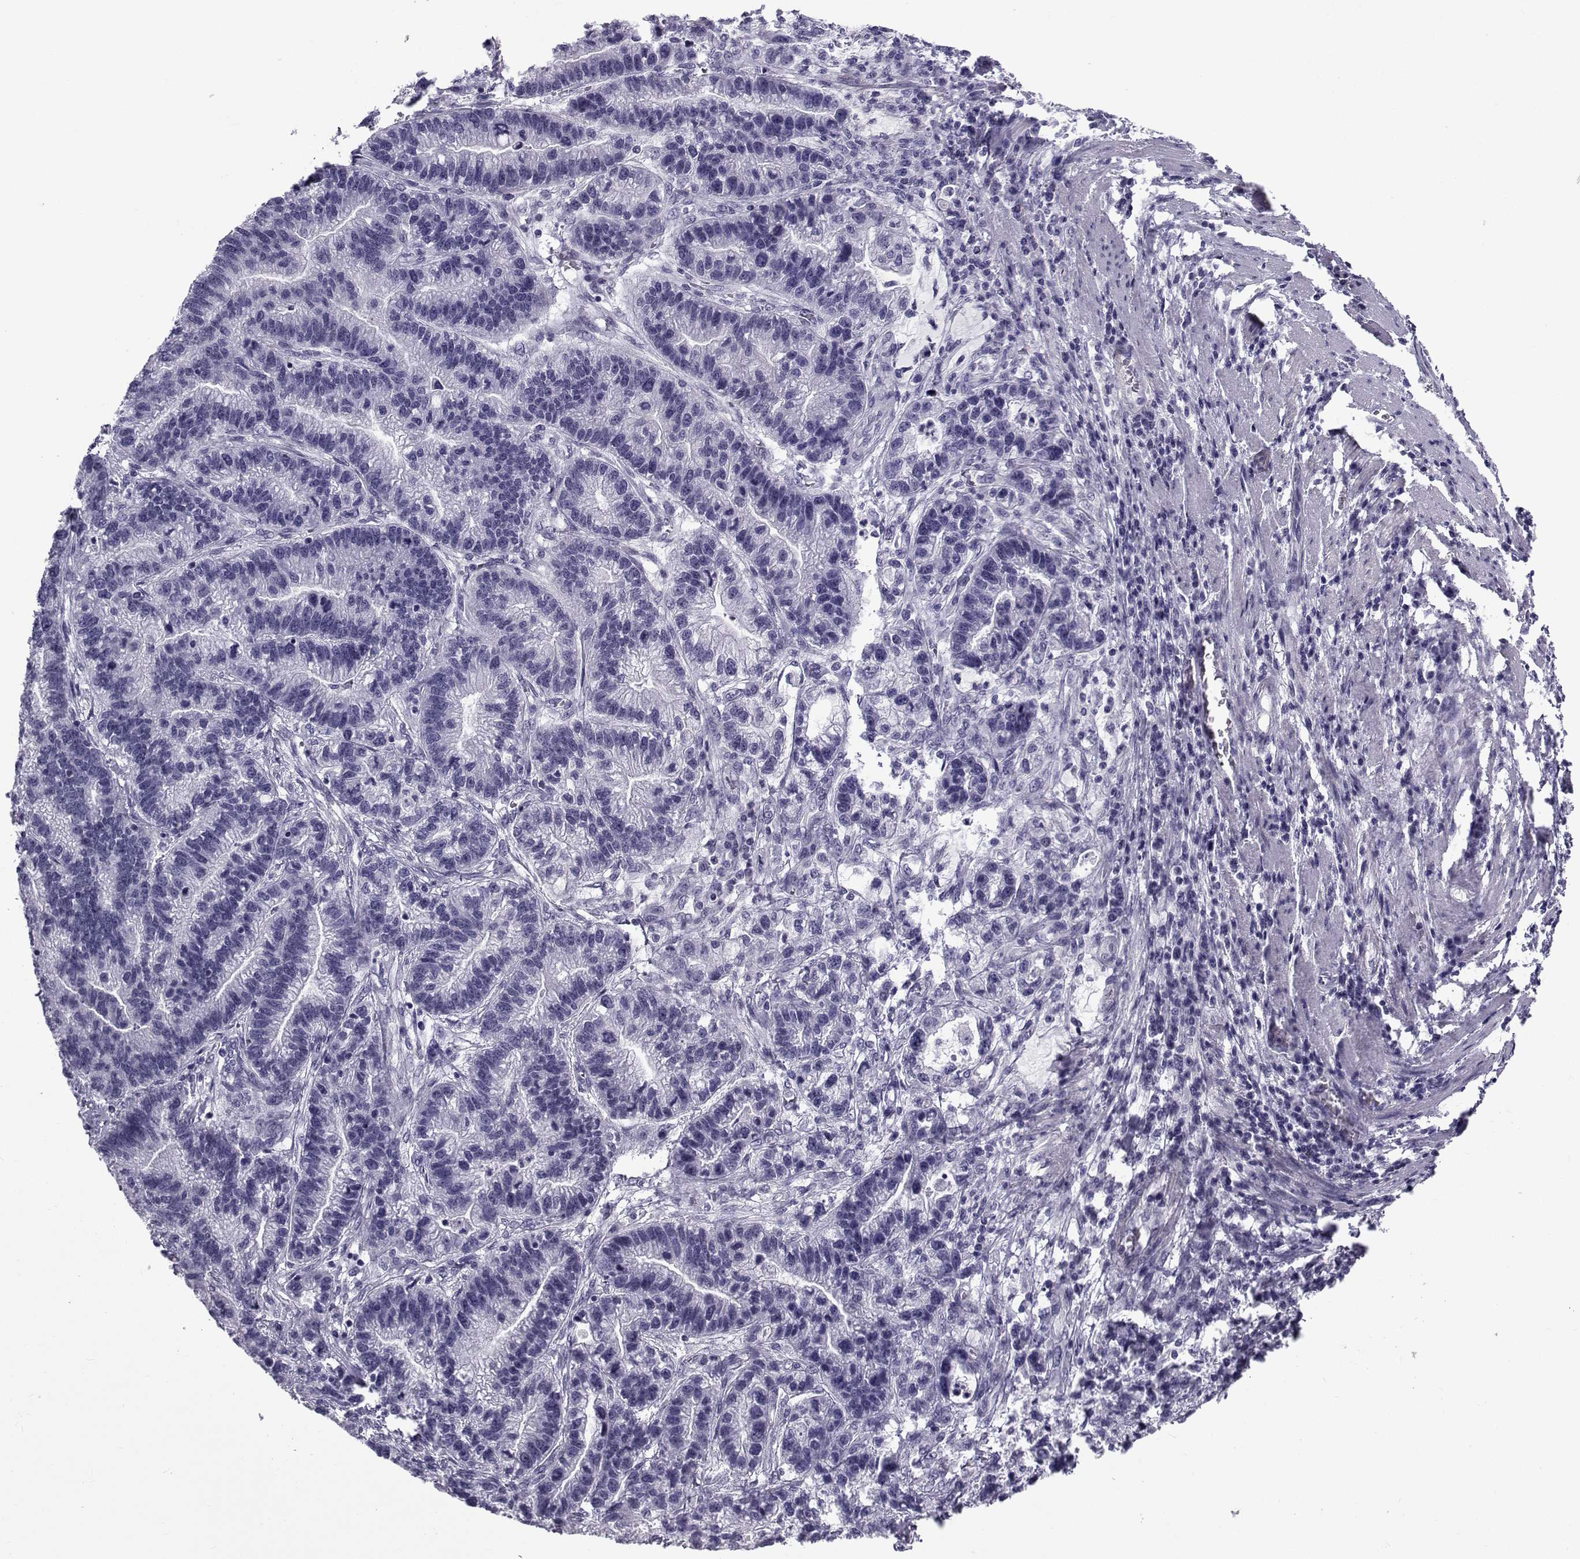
{"staining": {"intensity": "negative", "quantity": "none", "location": "none"}, "tissue": "stomach cancer", "cell_type": "Tumor cells", "image_type": "cancer", "snomed": [{"axis": "morphology", "description": "Adenocarcinoma, NOS"}, {"axis": "topography", "description": "Stomach"}], "caption": "Immunohistochemistry (IHC) of human stomach cancer (adenocarcinoma) shows no positivity in tumor cells. (Brightfield microscopy of DAB (3,3'-diaminobenzidine) IHC at high magnification).", "gene": "SPANXD", "patient": {"sex": "male", "age": 83}}